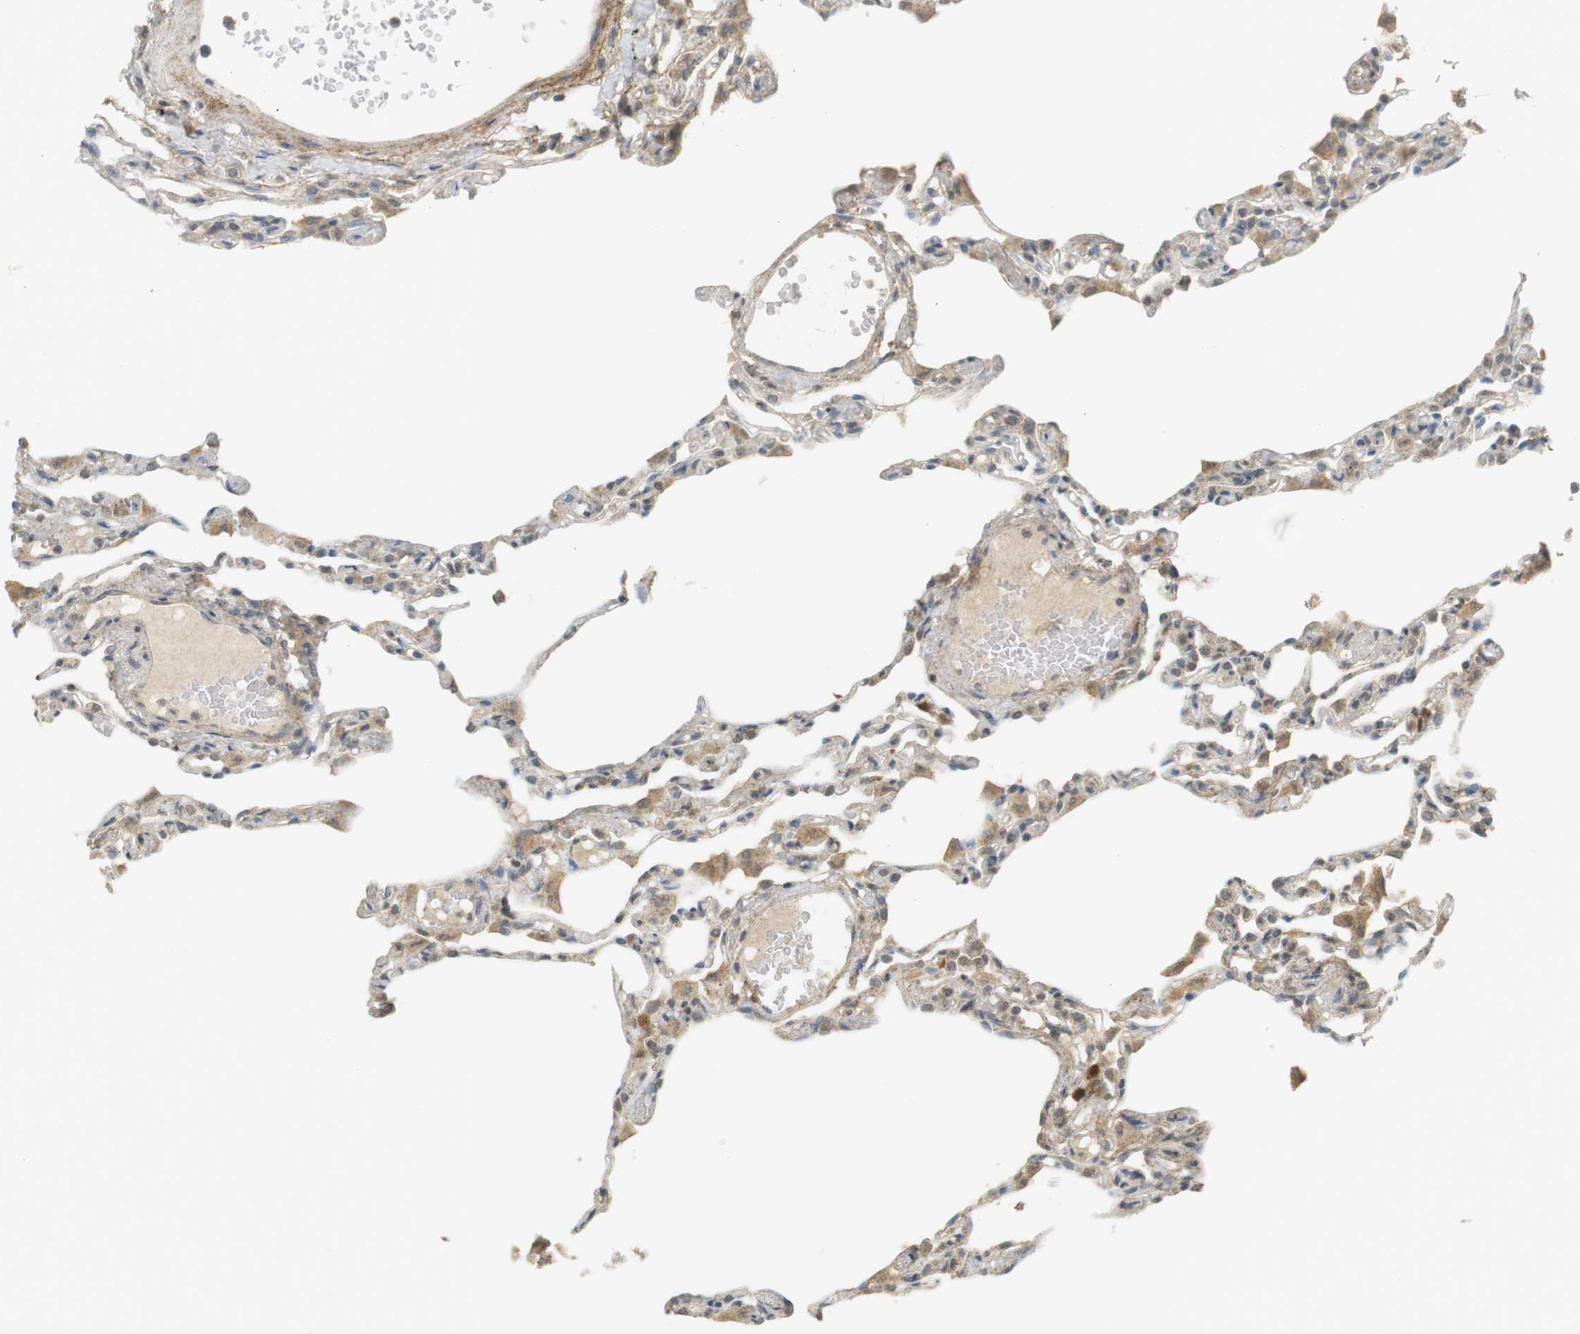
{"staining": {"intensity": "weak", "quantity": "25%-75%", "location": "cytoplasmic/membranous"}, "tissue": "lung", "cell_type": "Alveolar cells", "image_type": "normal", "snomed": [{"axis": "morphology", "description": "Normal tissue, NOS"}, {"axis": "topography", "description": "Lung"}], "caption": "Immunohistochemical staining of unremarkable lung reveals low levels of weak cytoplasmic/membranous positivity in approximately 25%-75% of alveolar cells. (DAB (3,3'-diaminobenzidine) = brown stain, brightfield microscopy at high magnification).", "gene": "TTK", "patient": {"sex": "female", "age": 49}}